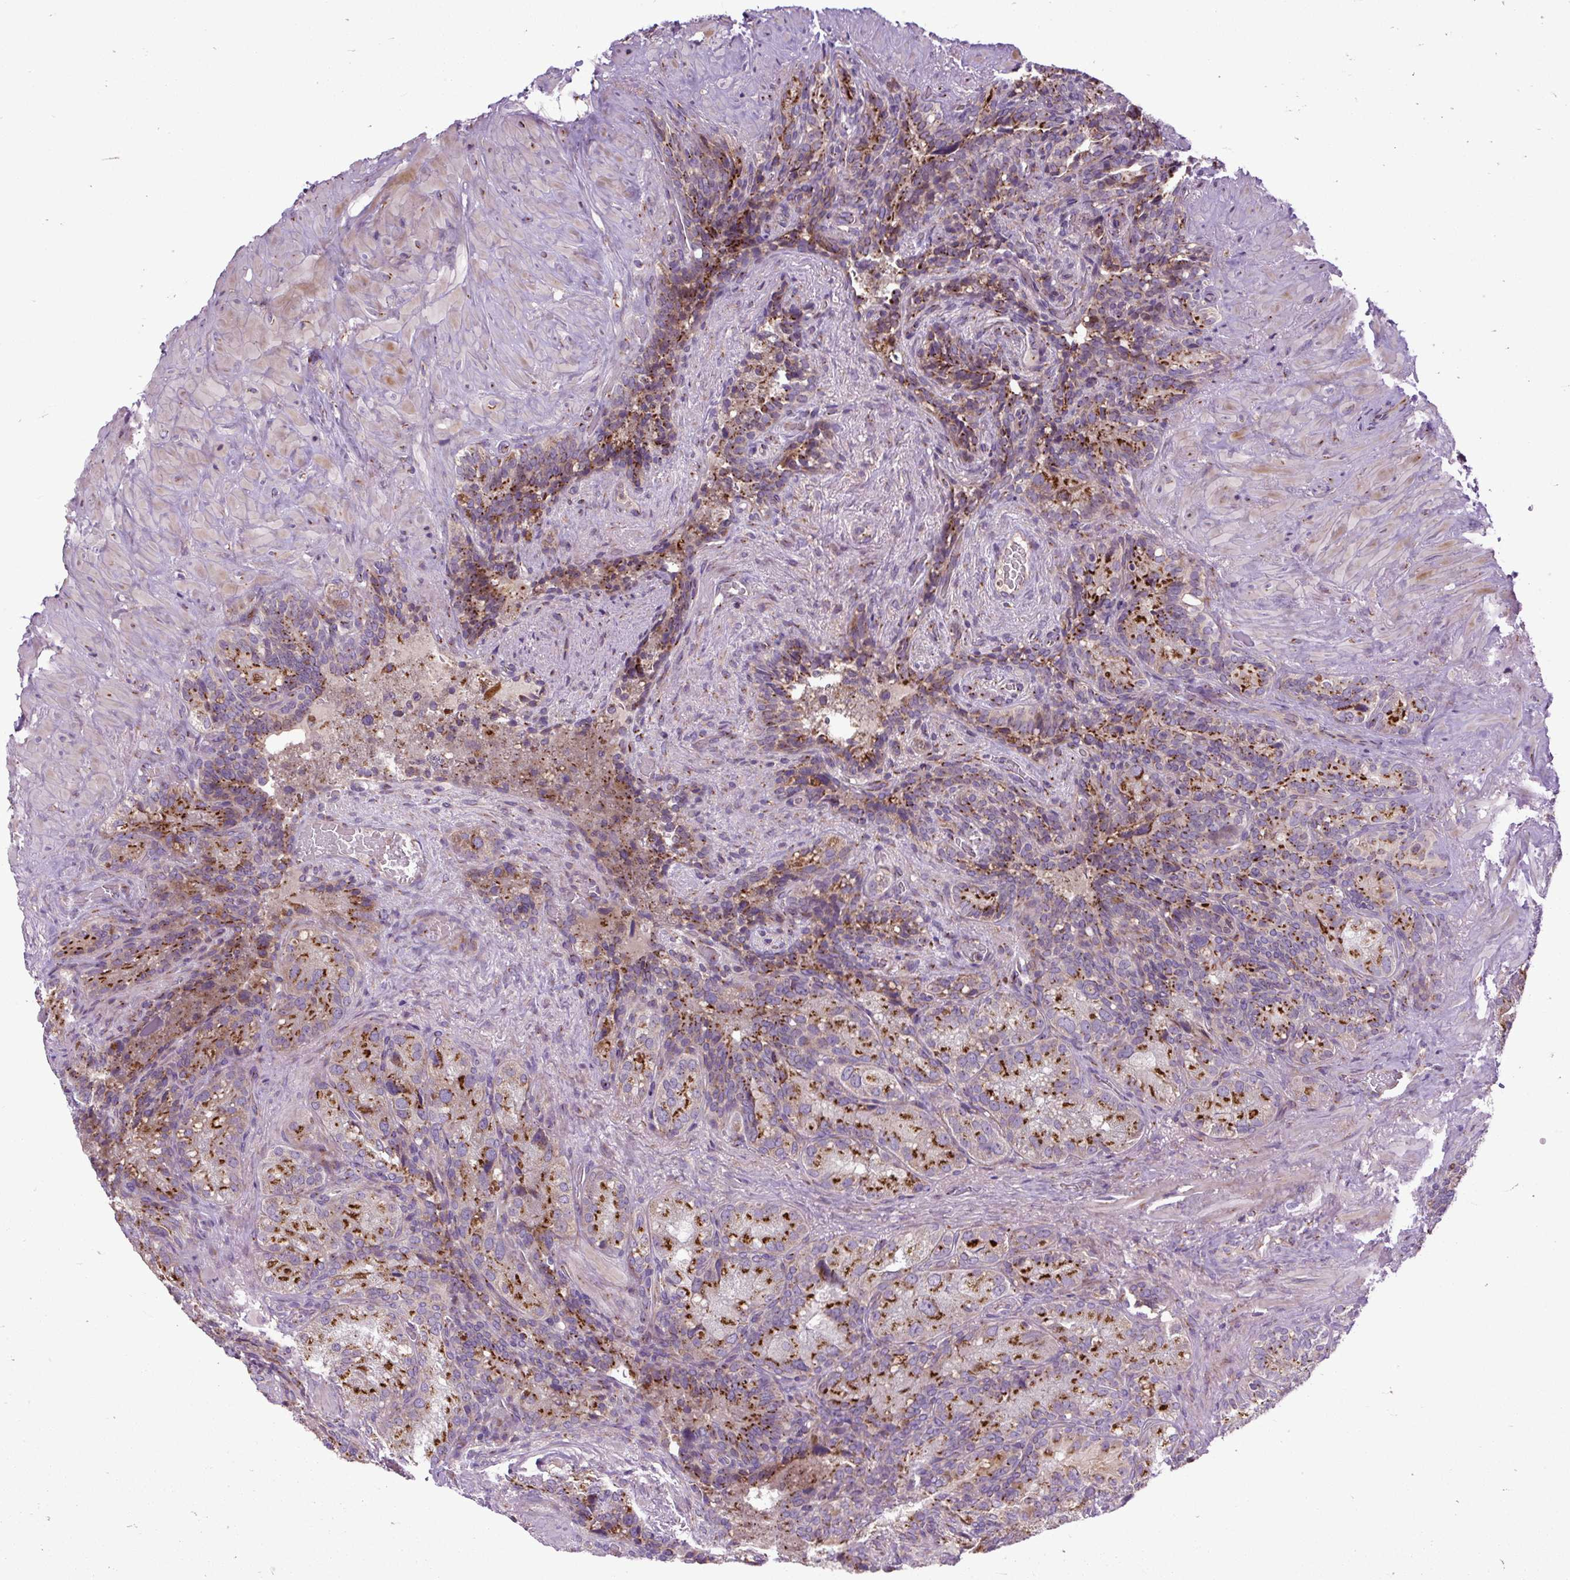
{"staining": {"intensity": "strong", "quantity": "25%-75%", "location": "cytoplasmic/membranous"}, "tissue": "seminal vesicle", "cell_type": "Glandular cells", "image_type": "normal", "snomed": [{"axis": "morphology", "description": "Normal tissue, NOS"}, {"axis": "topography", "description": "Seminal veicle"}], "caption": "Seminal vesicle stained with DAB (3,3'-diaminobenzidine) immunohistochemistry displays high levels of strong cytoplasmic/membranous expression in approximately 25%-75% of glandular cells. (brown staining indicates protein expression, while blue staining denotes nuclei).", "gene": "MSMP", "patient": {"sex": "male", "age": 69}}